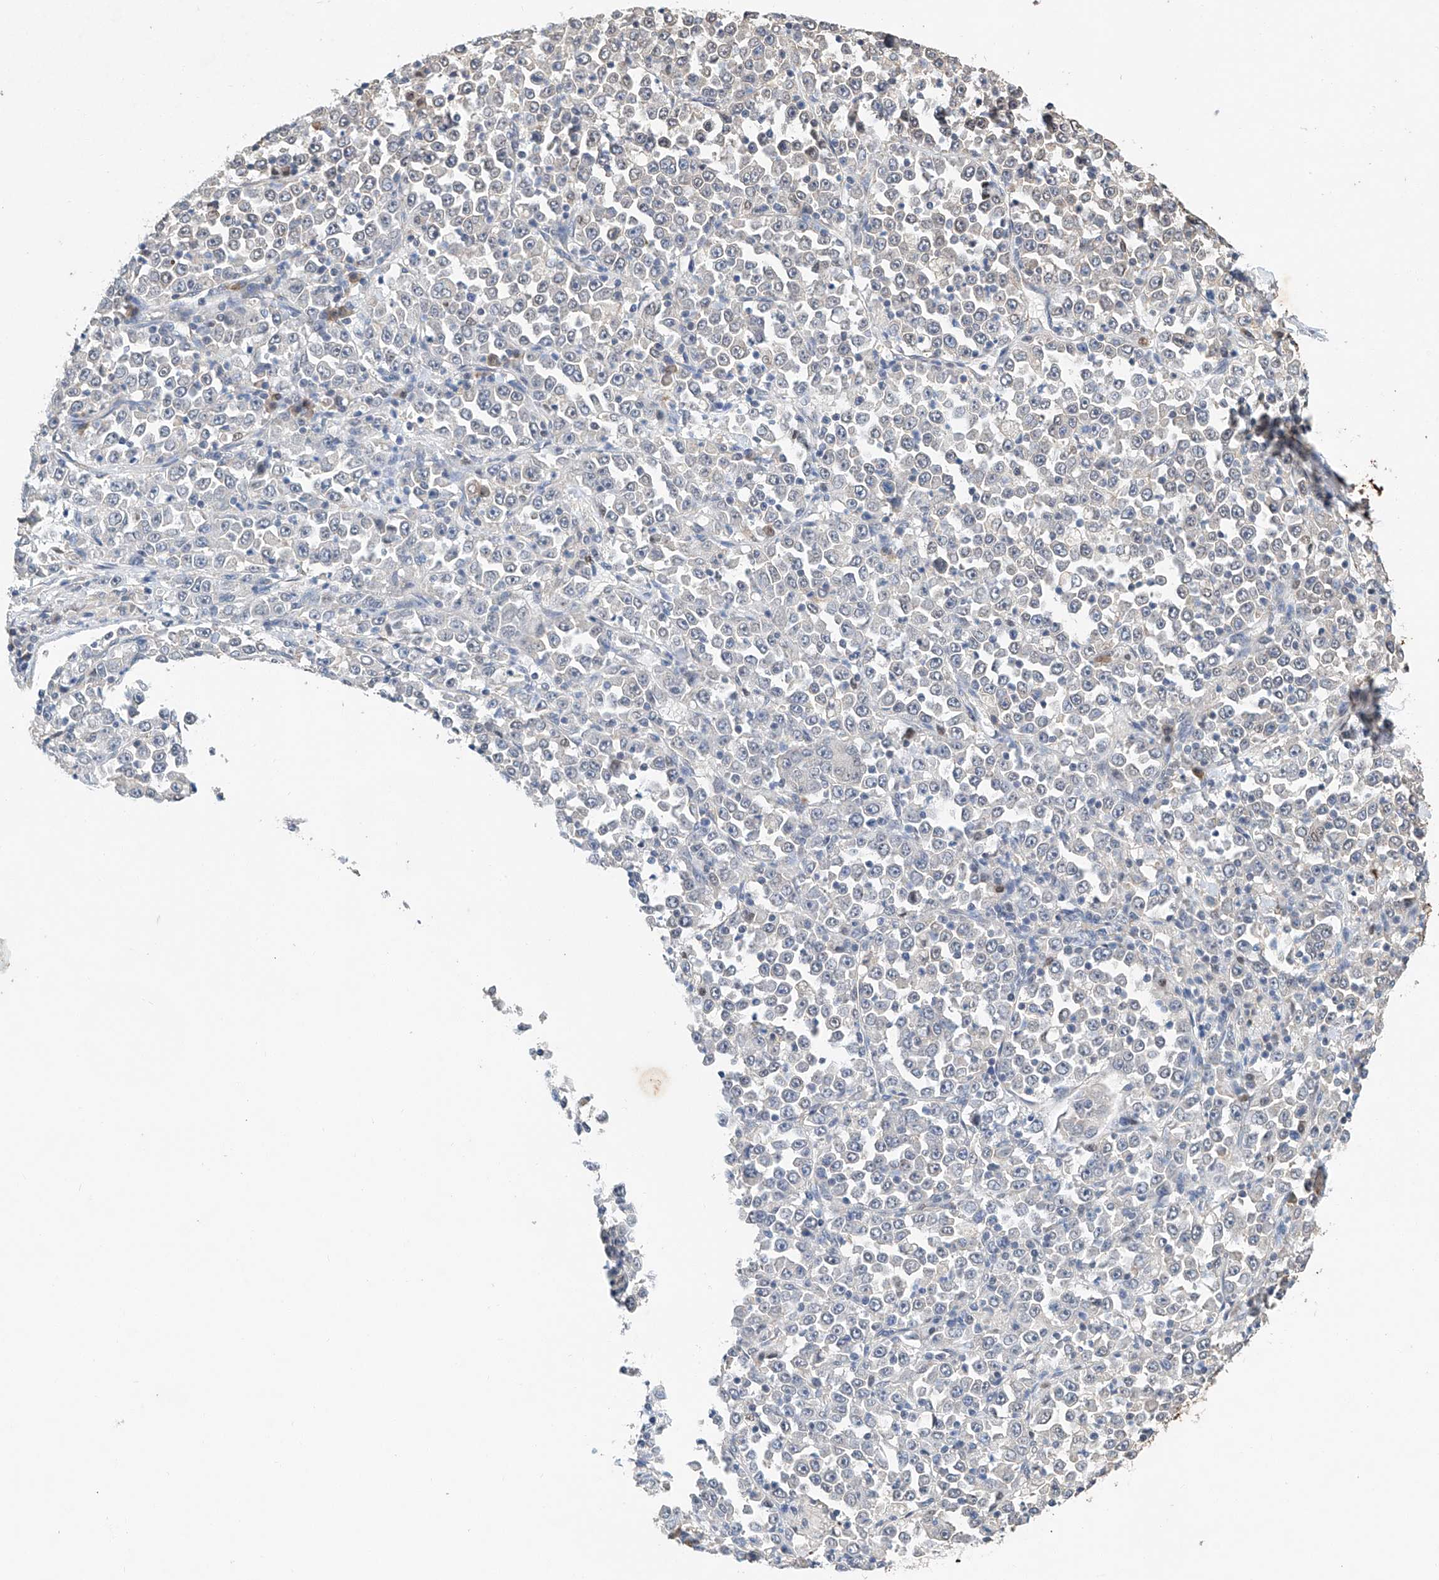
{"staining": {"intensity": "negative", "quantity": "none", "location": "none"}, "tissue": "stomach cancer", "cell_type": "Tumor cells", "image_type": "cancer", "snomed": [{"axis": "morphology", "description": "Normal tissue, NOS"}, {"axis": "morphology", "description": "Adenocarcinoma, NOS"}, {"axis": "topography", "description": "Stomach, upper"}, {"axis": "topography", "description": "Stomach"}], "caption": "This is an immunohistochemistry histopathology image of human stomach adenocarcinoma. There is no expression in tumor cells.", "gene": "CTDP1", "patient": {"sex": "male", "age": 59}}